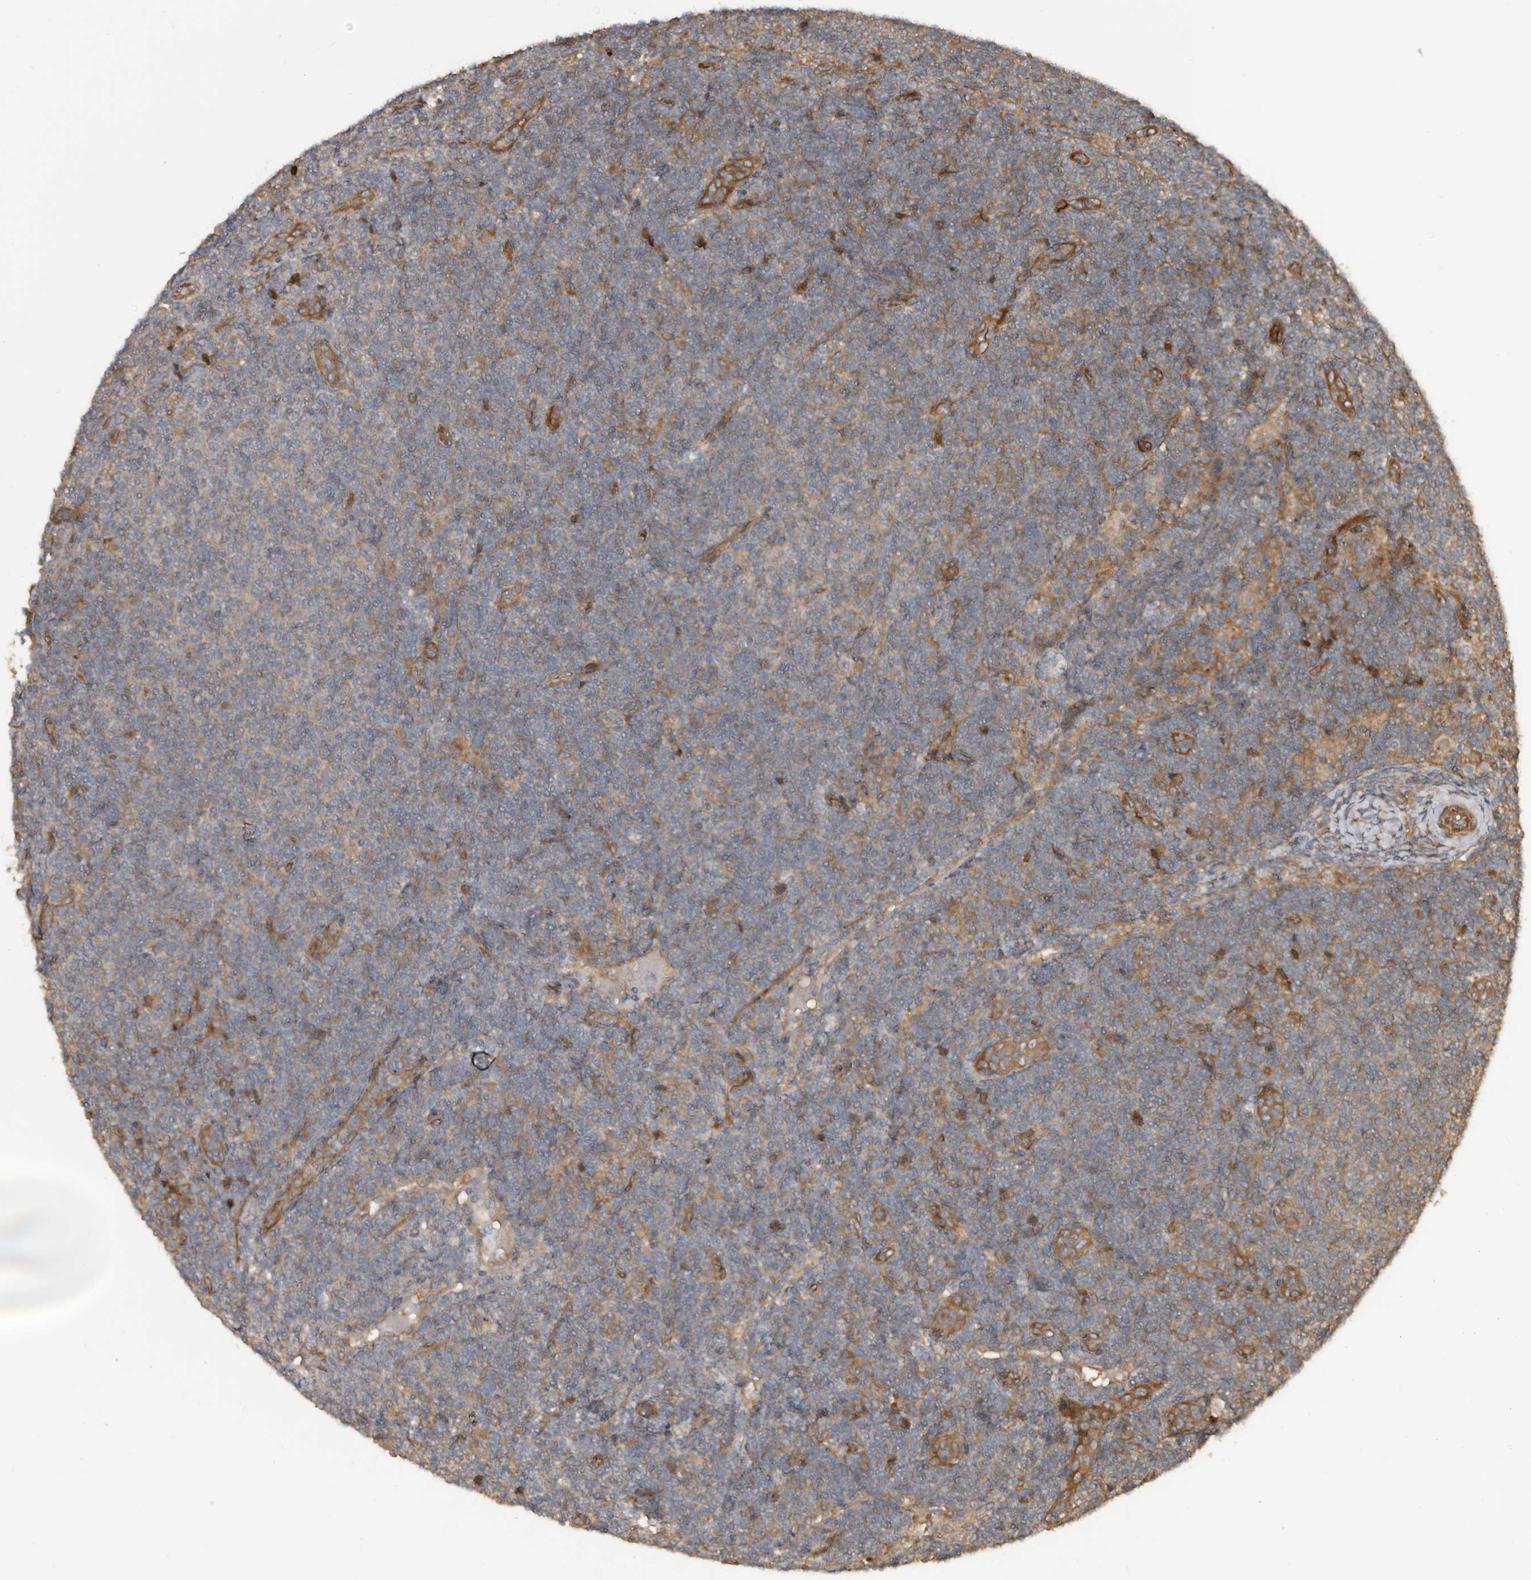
{"staining": {"intensity": "weak", "quantity": "25%-75%", "location": "cytoplasmic/membranous"}, "tissue": "lymphoma", "cell_type": "Tumor cells", "image_type": "cancer", "snomed": [{"axis": "morphology", "description": "Malignant lymphoma, non-Hodgkin's type, Low grade"}, {"axis": "topography", "description": "Lymph node"}], "caption": "Immunohistochemistry photomicrograph of neoplastic tissue: low-grade malignant lymphoma, non-Hodgkin's type stained using immunohistochemistry (IHC) demonstrates low levels of weak protein expression localized specifically in the cytoplasmic/membranous of tumor cells, appearing as a cytoplasmic/membranous brown color.", "gene": "EXOC3L1", "patient": {"sex": "male", "age": 66}}